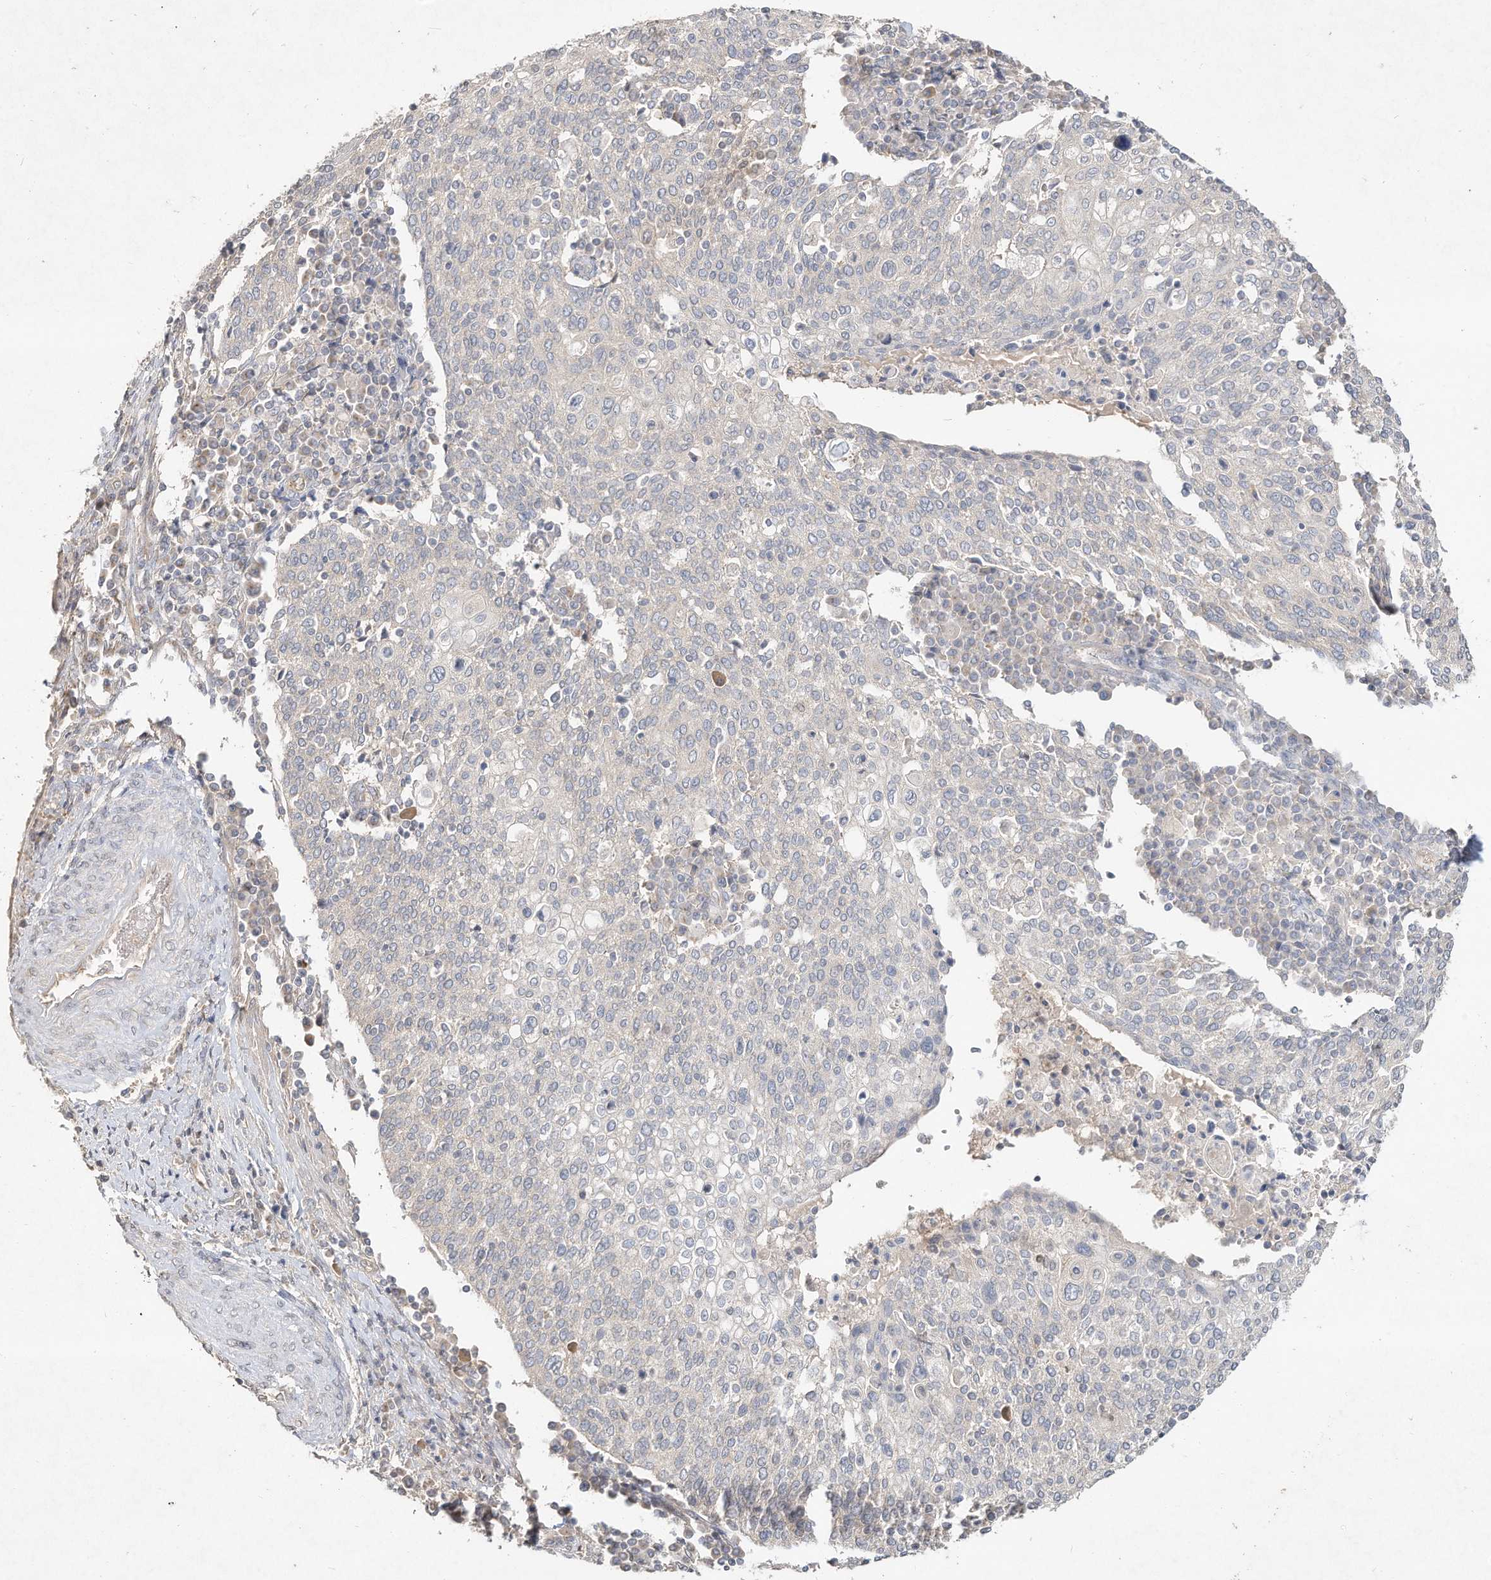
{"staining": {"intensity": "negative", "quantity": "none", "location": "none"}, "tissue": "cervical cancer", "cell_type": "Tumor cells", "image_type": "cancer", "snomed": [{"axis": "morphology", "description": "Squamous cell carcinoma, NOS"}, {"axis": "topography", "description": "Cervix"}], "caption": "IHC histopathology image of neoplastic tissue: squamous cell carcinoma (cervical) stained with DAB (3,3'-diaminobenzidine) reveals no significant protein expression in tumor cells.", "gene": "DYNC1I2", "patient": {"sex": "female", "age": 40}}